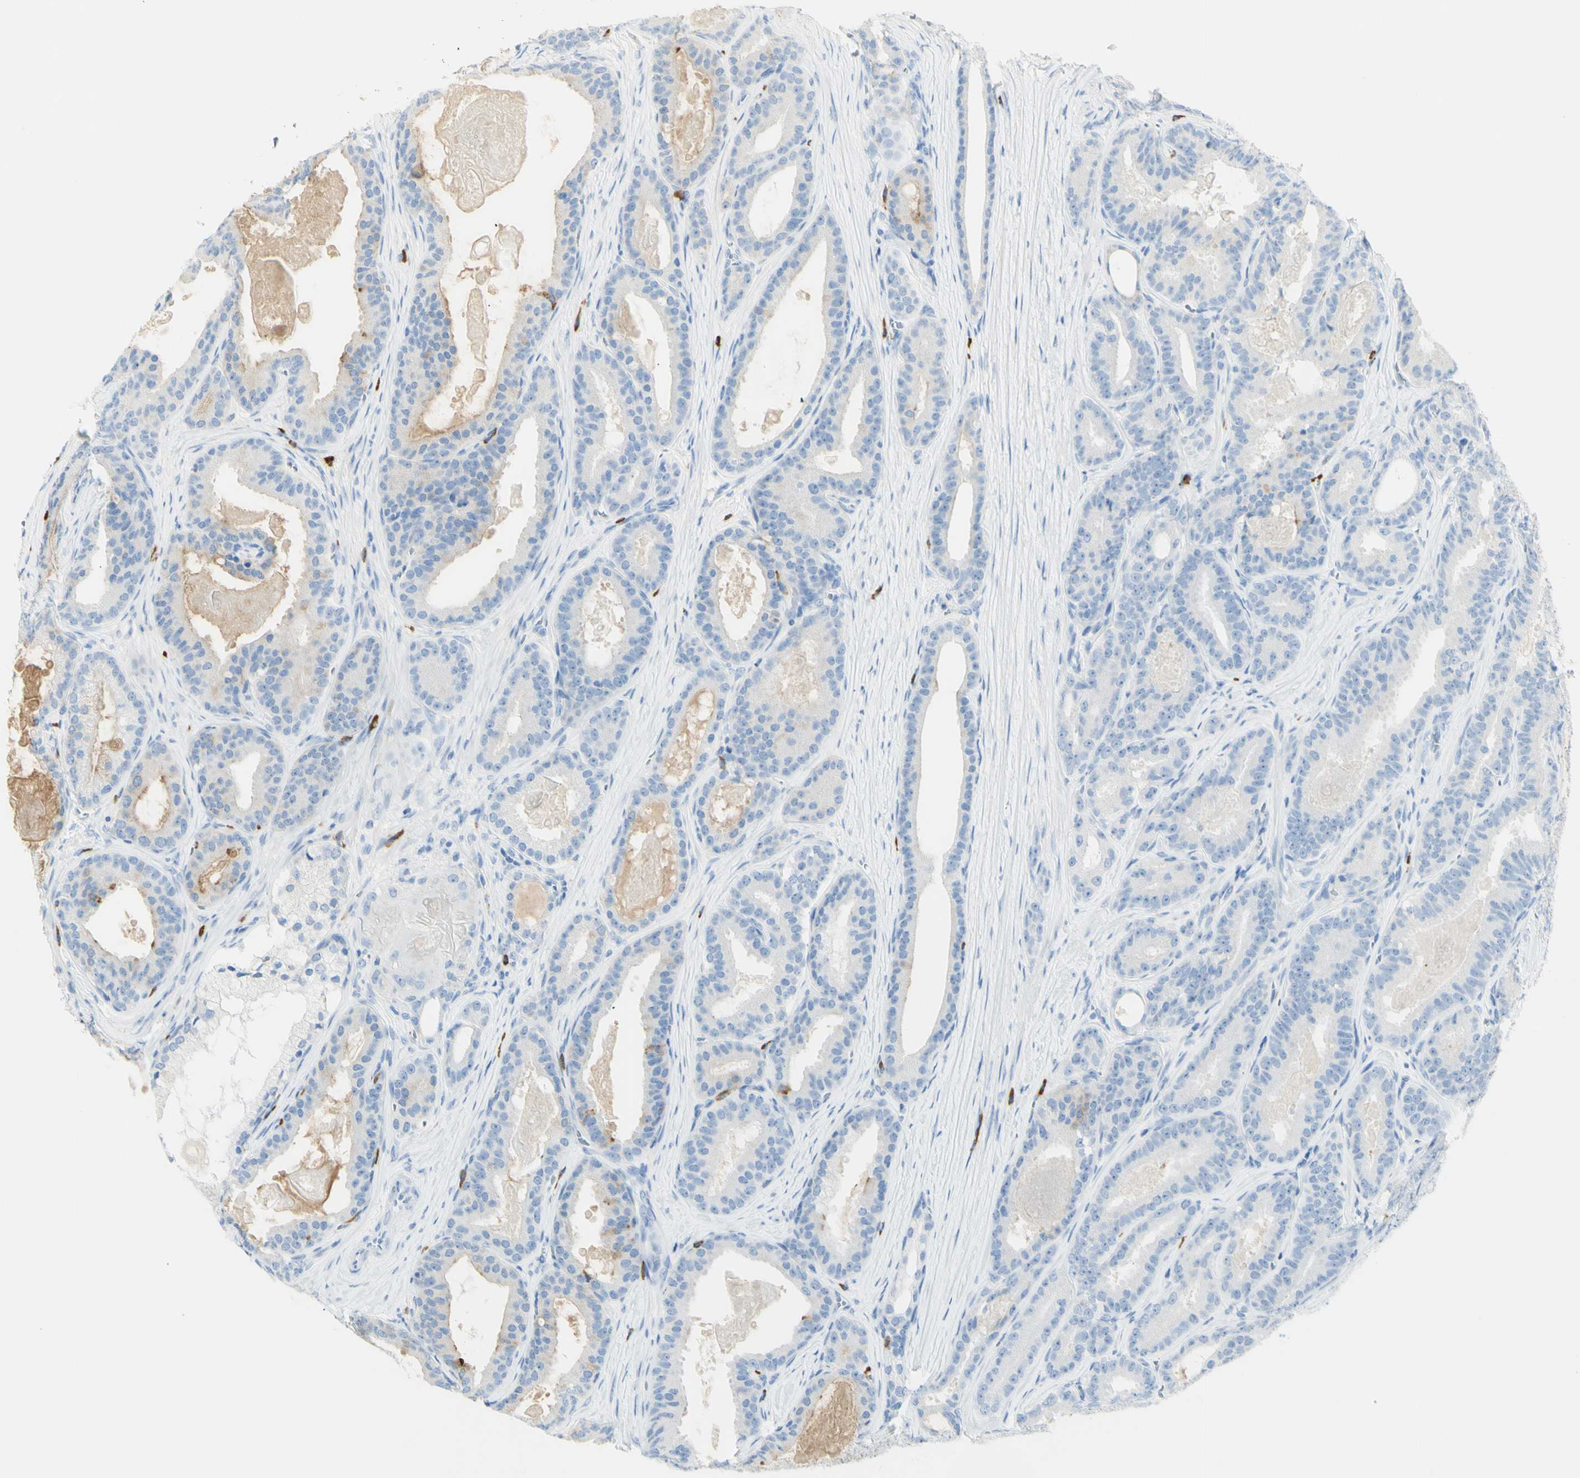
{"staining": {"intensity": "weak", "quantity": "<25%", "location": "cytoplasmic/membranous"}, "tissue": "prostate cancer", "cell_type": "Tumor cells", "image_type": "cancer", "snomed": [{"axis": "morphology", "description": "Adenocarcinoma, High grade"}, {"axis": "topography", "description": "Prostate"}], "caption": "IHC photomicrograph of human prostate cancer stained for a protein (brown), which reveals no expression in tumor cells.", "gene": "LETM1", "patient": {"sex": "male", "age": 60}}